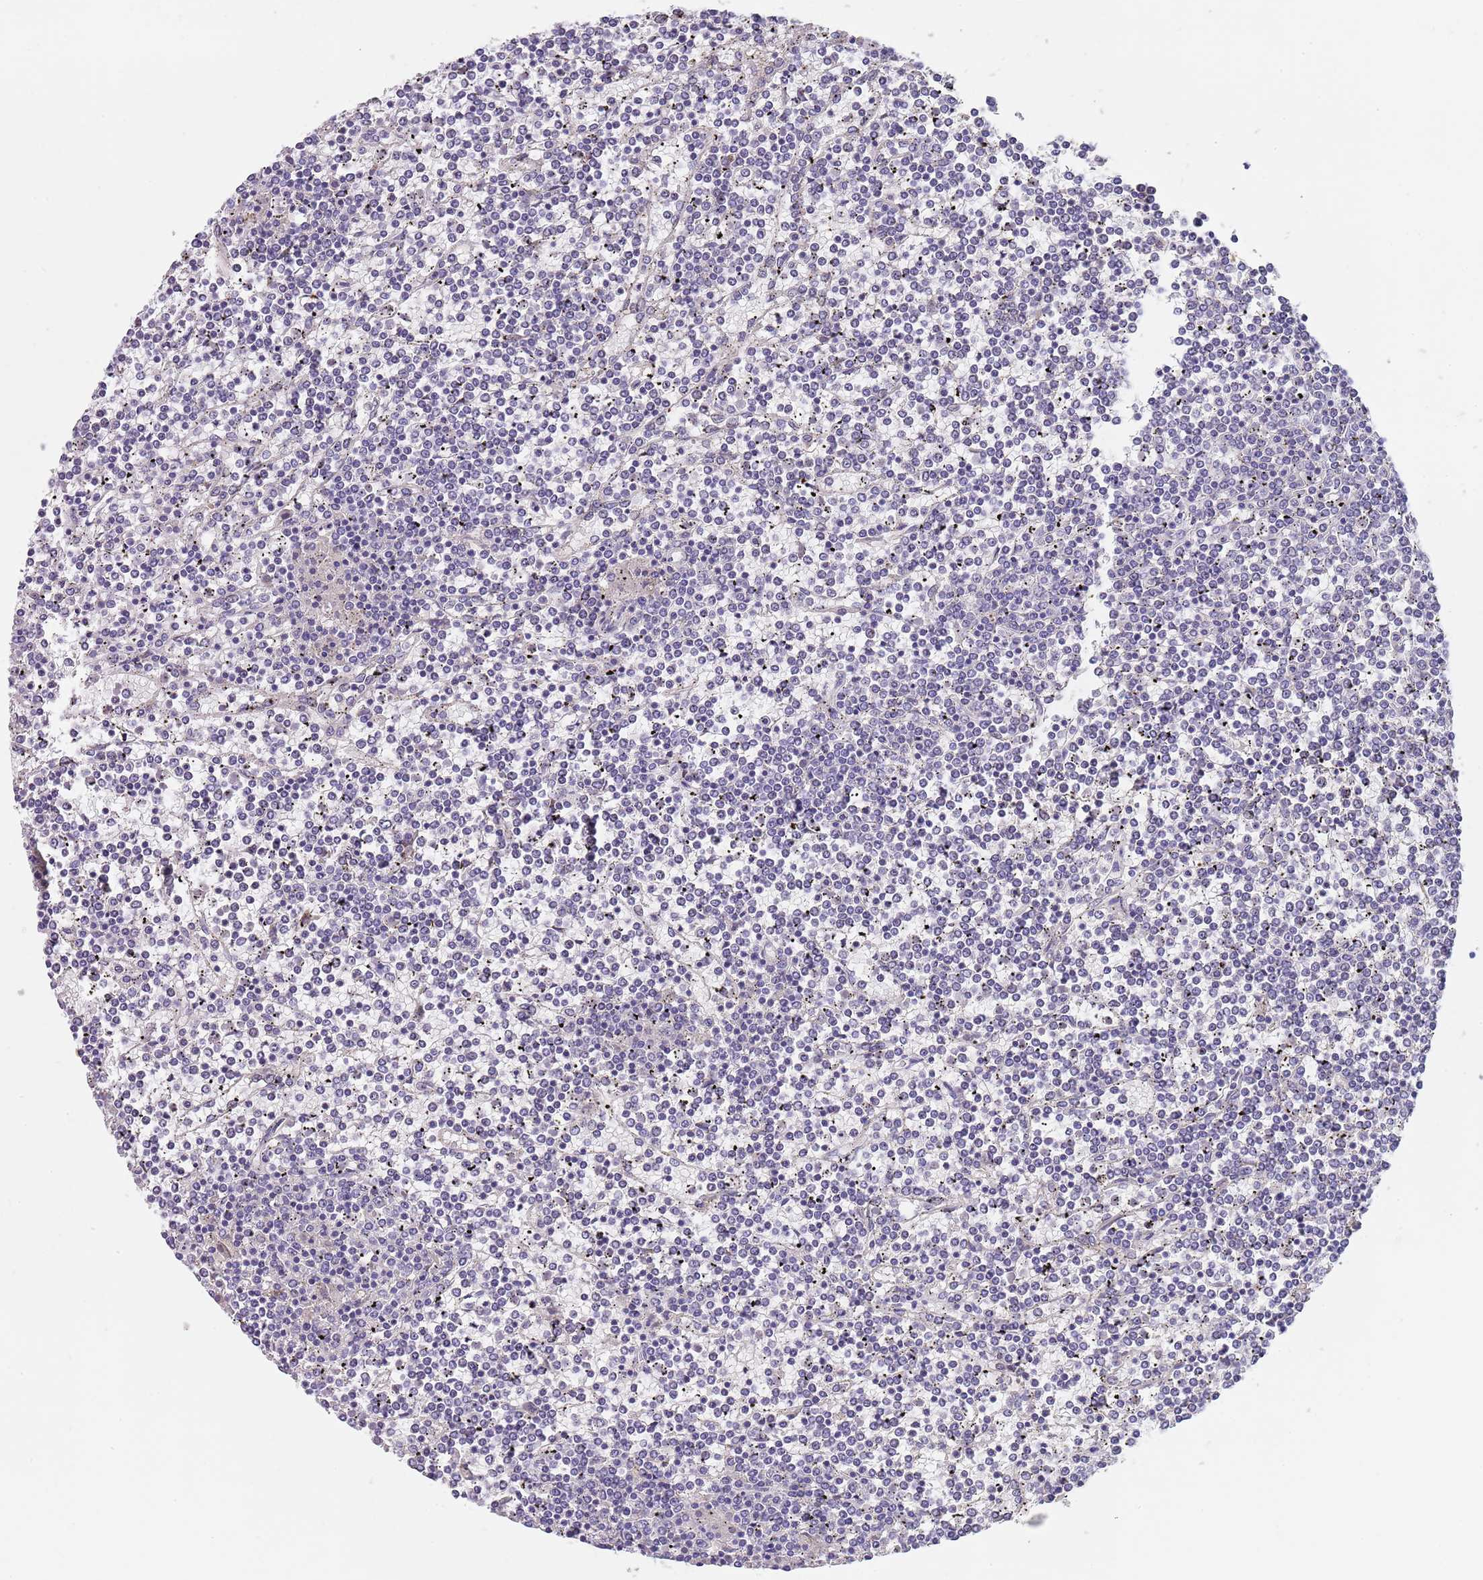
{"staining": {"intensity": "negative", "quantity": "none", "location": "none"}, "tissue": "lymphoma", "cell_type": "Tumor cells", "image_type": "cancer", "snomed": [{"axis": "morphology", "description": "Malignant lymphoma, non-Hodgkin's type, Low grade"}, {"axis": "topography", "description": "Spleen"}], "caption": "Immunohistochemical staining of malignant lymphoma, non-Hodgkin's type (low-grade) reveals no significant expression in tumor cells. The staining was performed using DAB to visualize the protein expression in brown, while the nuclei were stained in blue with hematoxylin (Magnification: 20x).", "gene": "MAN1C1", "patient": {"sex": "female", "age": 19}}